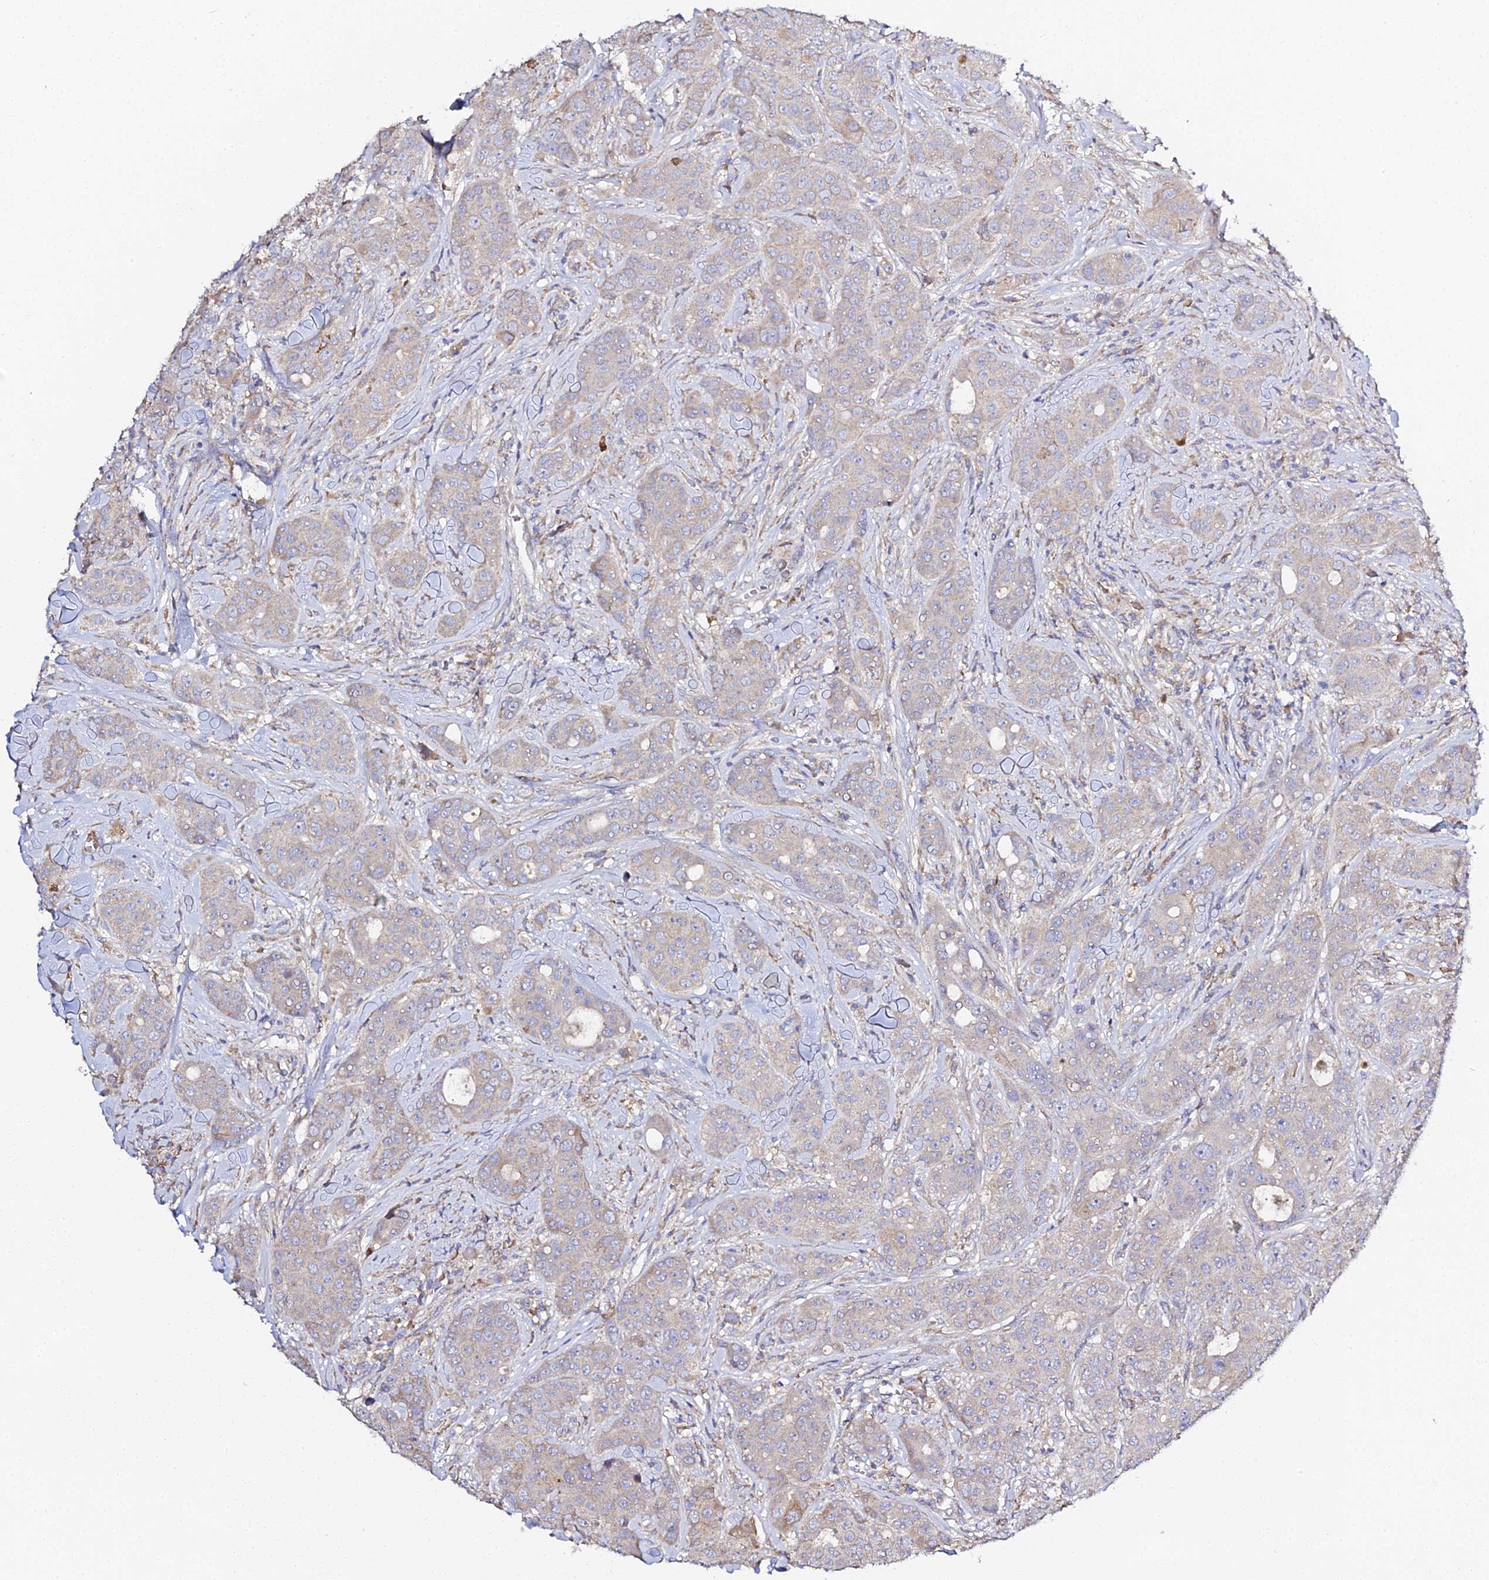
{"staining": {"intensity": "weak", "quantity": "25%-75%", "location": "cytoplasmic/membranous"}, "tissue": "breast cancer", "cell_type": "Tumor cells", "image_type": "cancer", "snomed": [{"axis": "morphology", "description": "Duct carcinoma"}, {"axis": "topography", "description": "Breast"}], "caption": "Breast infiltrating ductal carcinoma stained with immunohistochemistry demonstrates weak cytoplasmic/membranous positivity in about 25%-75% of tumor cells.", "gene": "SCX", "patient": {"sex": "female", "age": 43}}